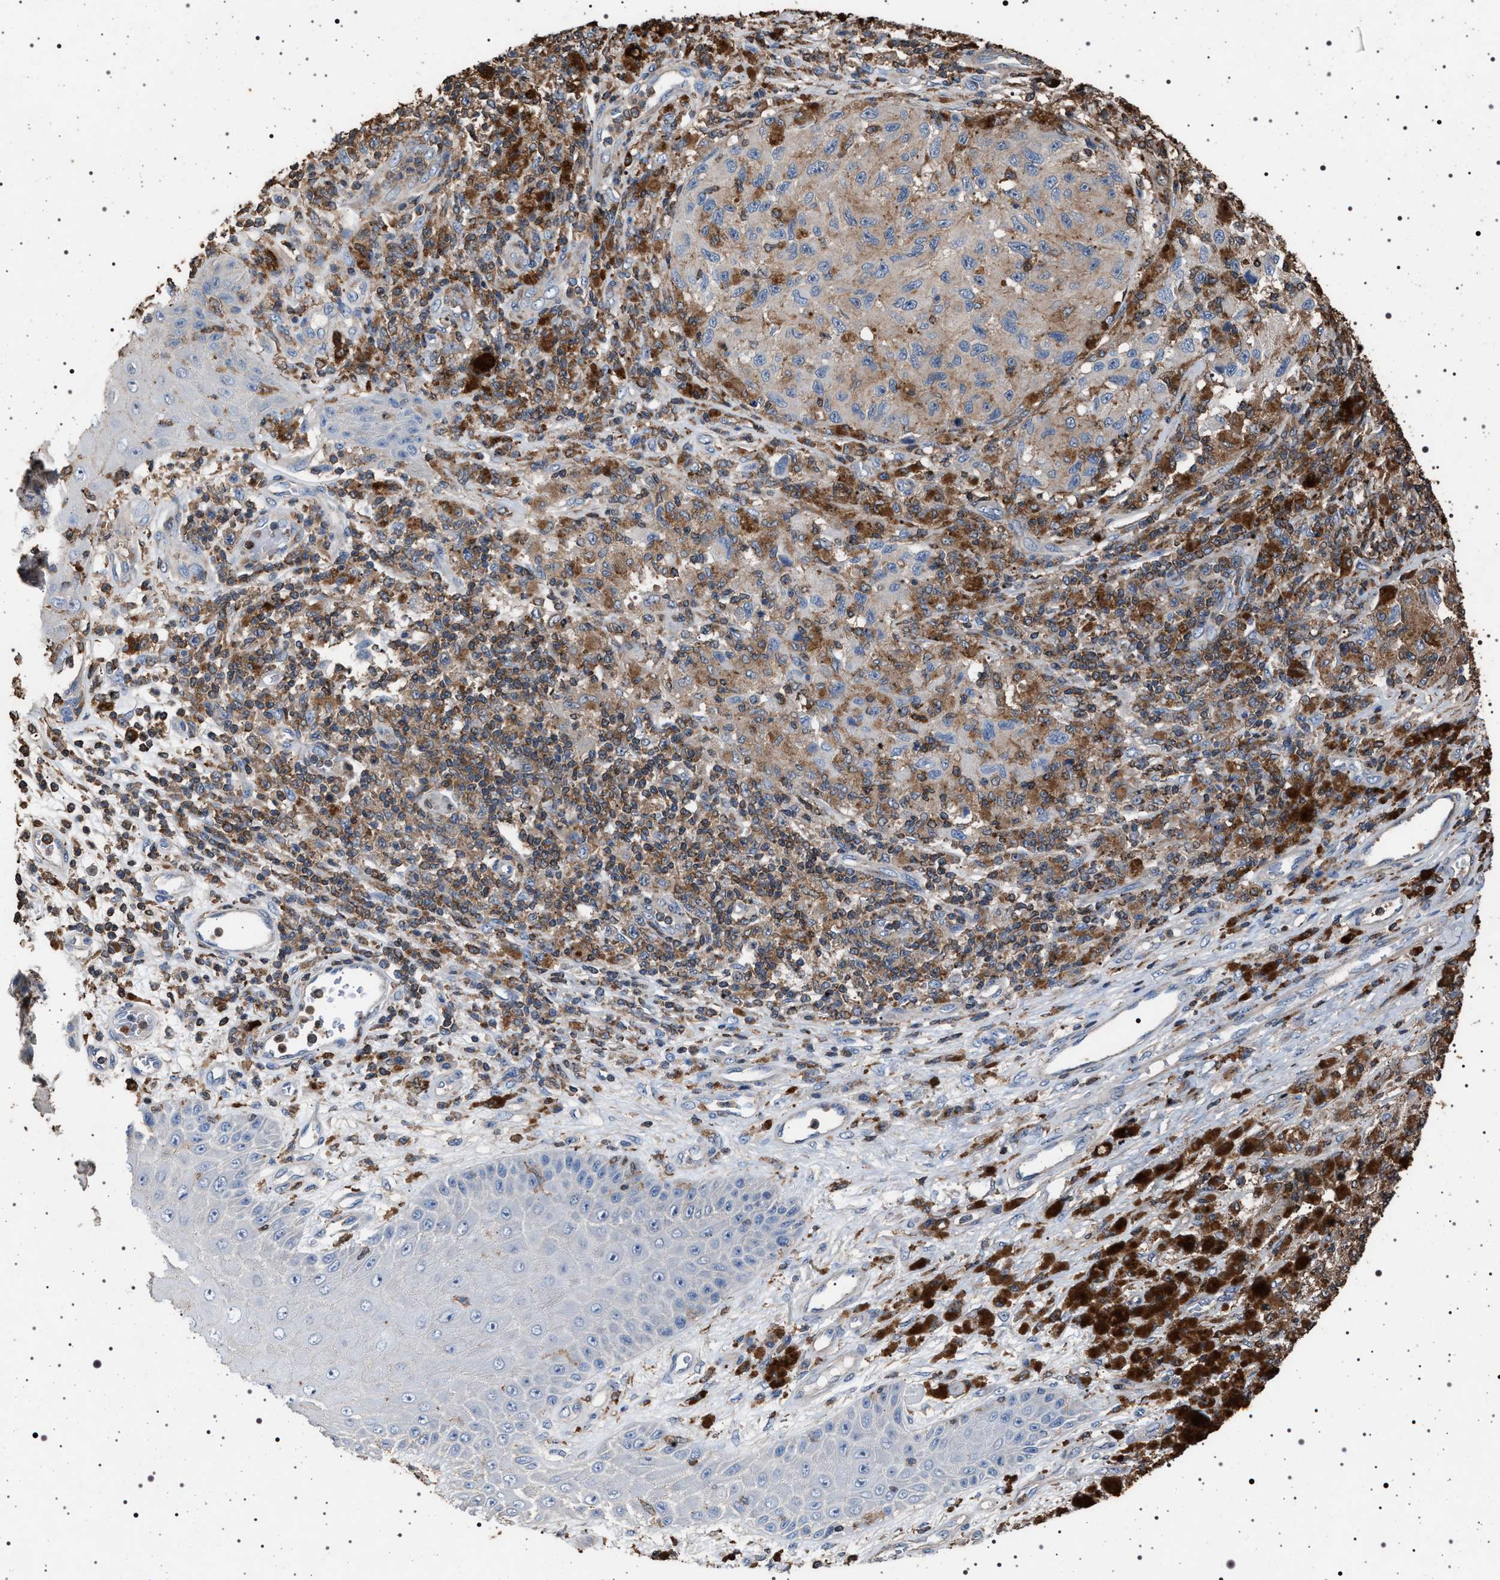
{"staining": {"intensity": "moderate", "quantity": "25%-75%", "location": "cytoplasmic/membranous"}, "tissue": "melanoma", "cell_type": "Tumor cells", "image_type": "cancer", "snomed": [{"axis": "morphology", "description": "Malignant melanoma, NOS"}, {"axis": "topography", "description": "Skin"}], "caption": "This photomicrograph shows malignant melanoma stained with immunohistochemistry (IHC) to label a protein in brown. The cytoplasmic/membranous of tumor cells show moderate positivity for the protein. Nuclei are counter-stained blue.", "gene": "SMAP2", "patient": {"sex": "female", "age": 73}}